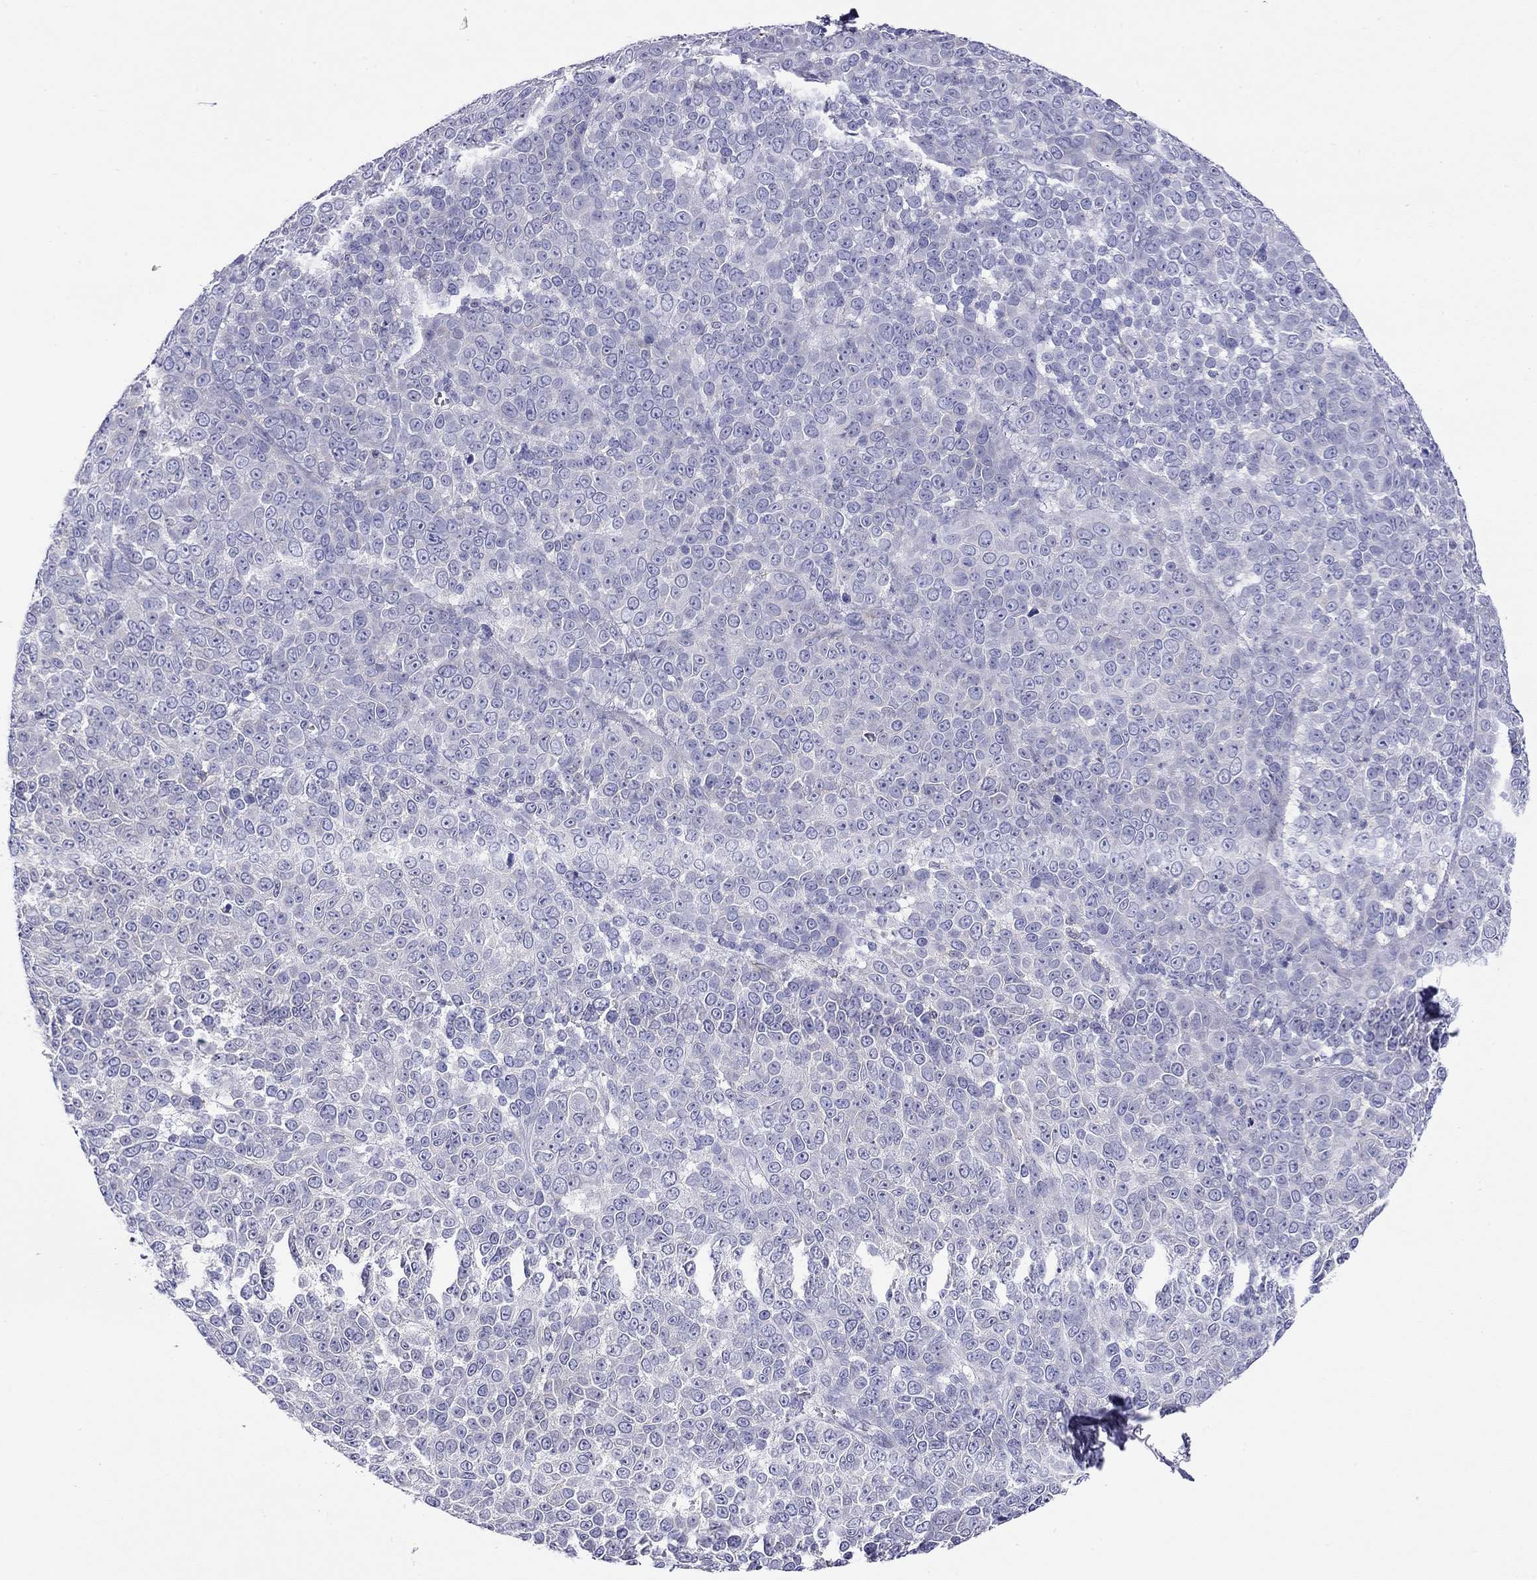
{"staining": {"intensity": "negative", "quantity": "none", "location": "none"}, "tissue": "melanoma", "cell_type": "Tumor cells", "image_type": "cancer", "snomed": [{"axis": "morphology", "description": "Malignant melanoma, NOS"}, {"axis": "topography", "description": "Skin"}], "caption": "A photomicrograph of human malignant melanoma is negative for staining in tumor cells. (DAB immunohistochemistry (IHC) with hematoxylin counter stain).", "gene": "SLC46A2", "patient": {"sex": "female", "age": 95}}